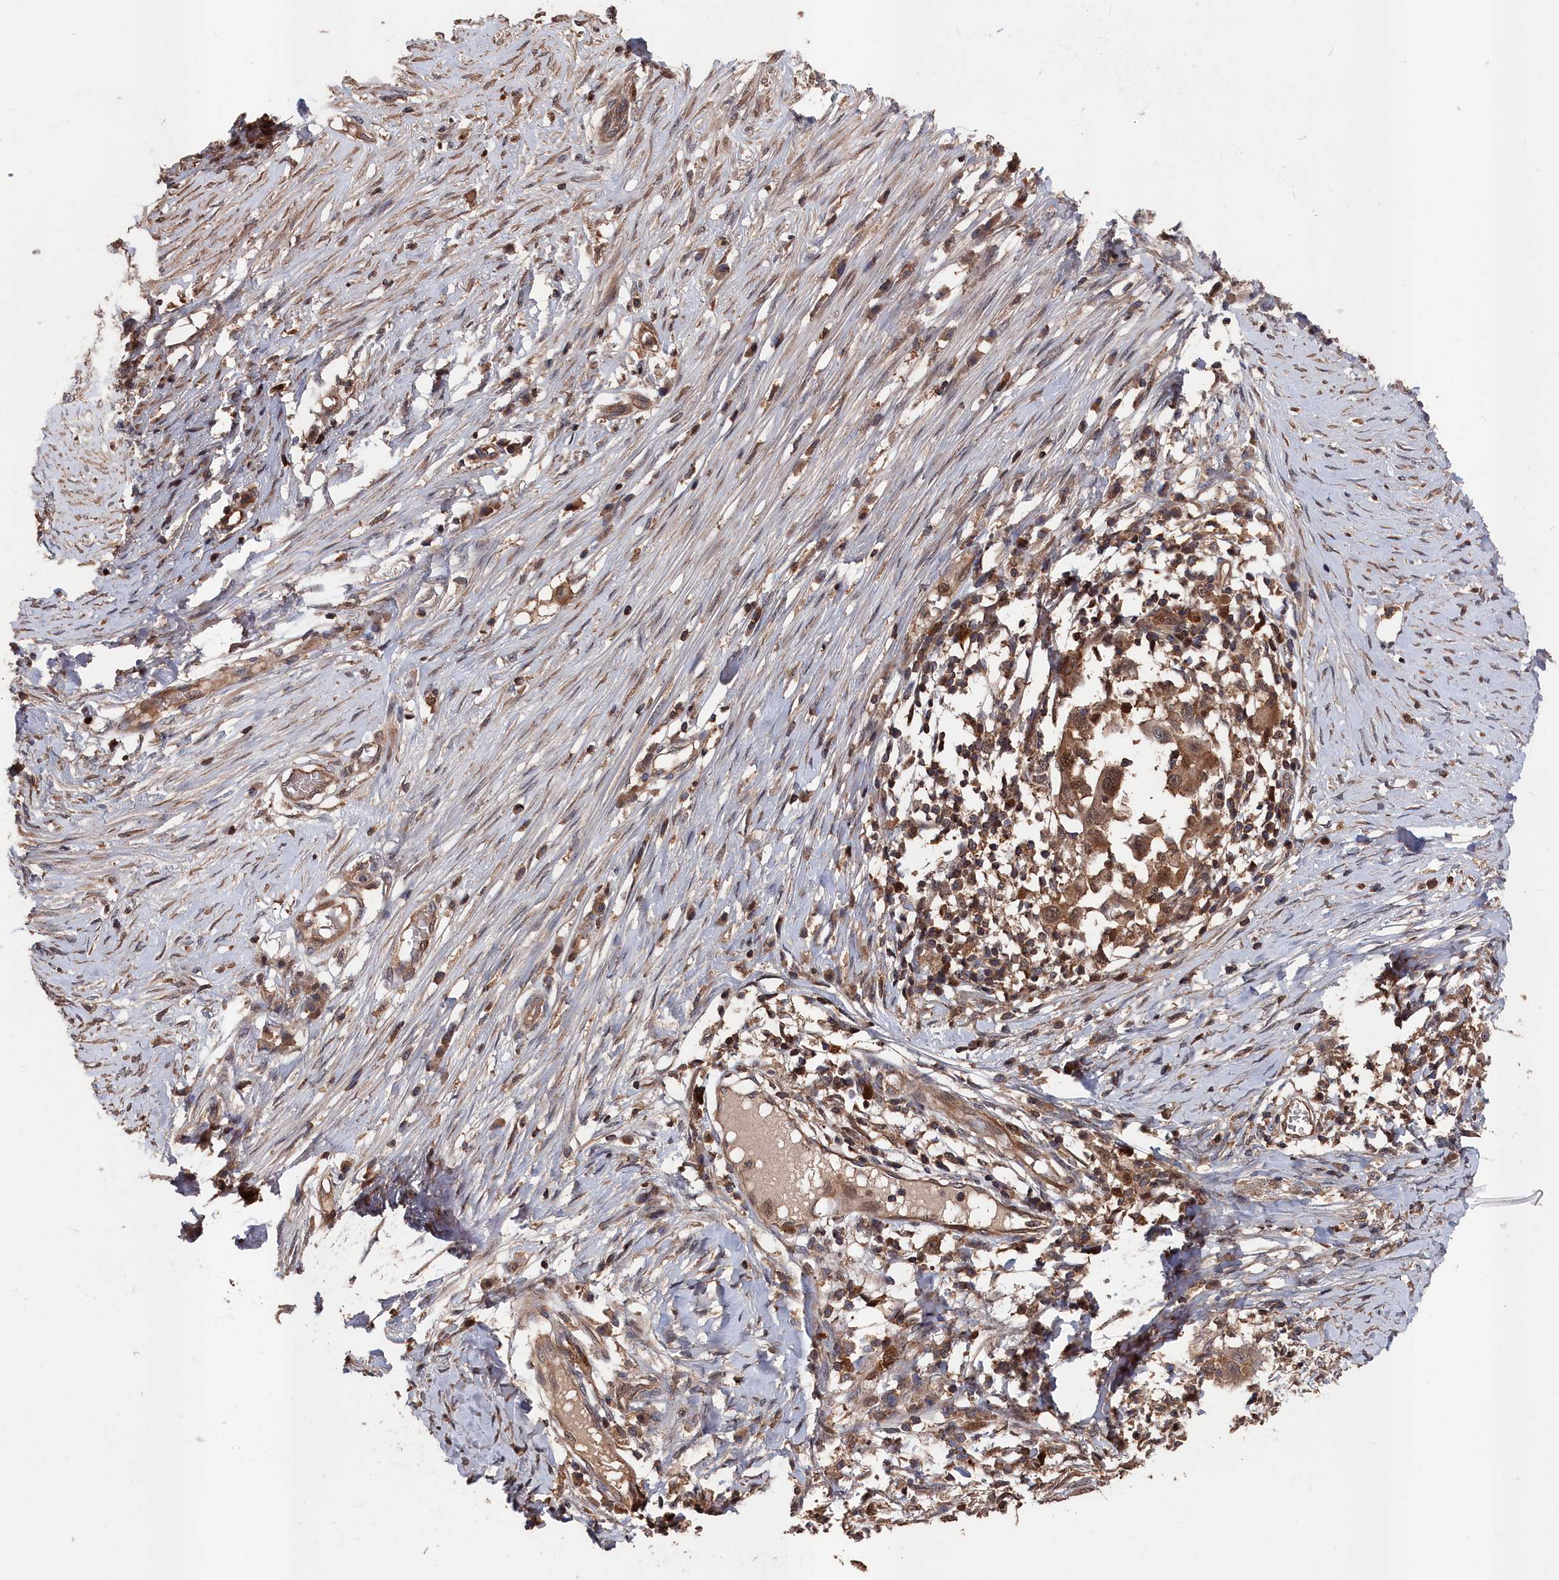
{"staining": {"intensity": "moderate", "quantity": ">75%", "location": "cytoplasmic/membranous,nuclear"}, "tissue": "skin cancer", "cell_type": "Tumor cells", "image_type": "cancer", "snomed": [{"axis": "morphology", "description": "Squamous cell carcinoma, NOS"}, {"axis": "topography", "description": "Skin"}], "caption": "This is a photomicrograph of immunohistochemistry (IHC) staining of skin squamous cell carcinoma, which shows moderate positivity in the cytoplasmic/membranous and nuclear of tumor cells.", "gene": "RMI2", "patient": {"sex": "female", "age": 44}}